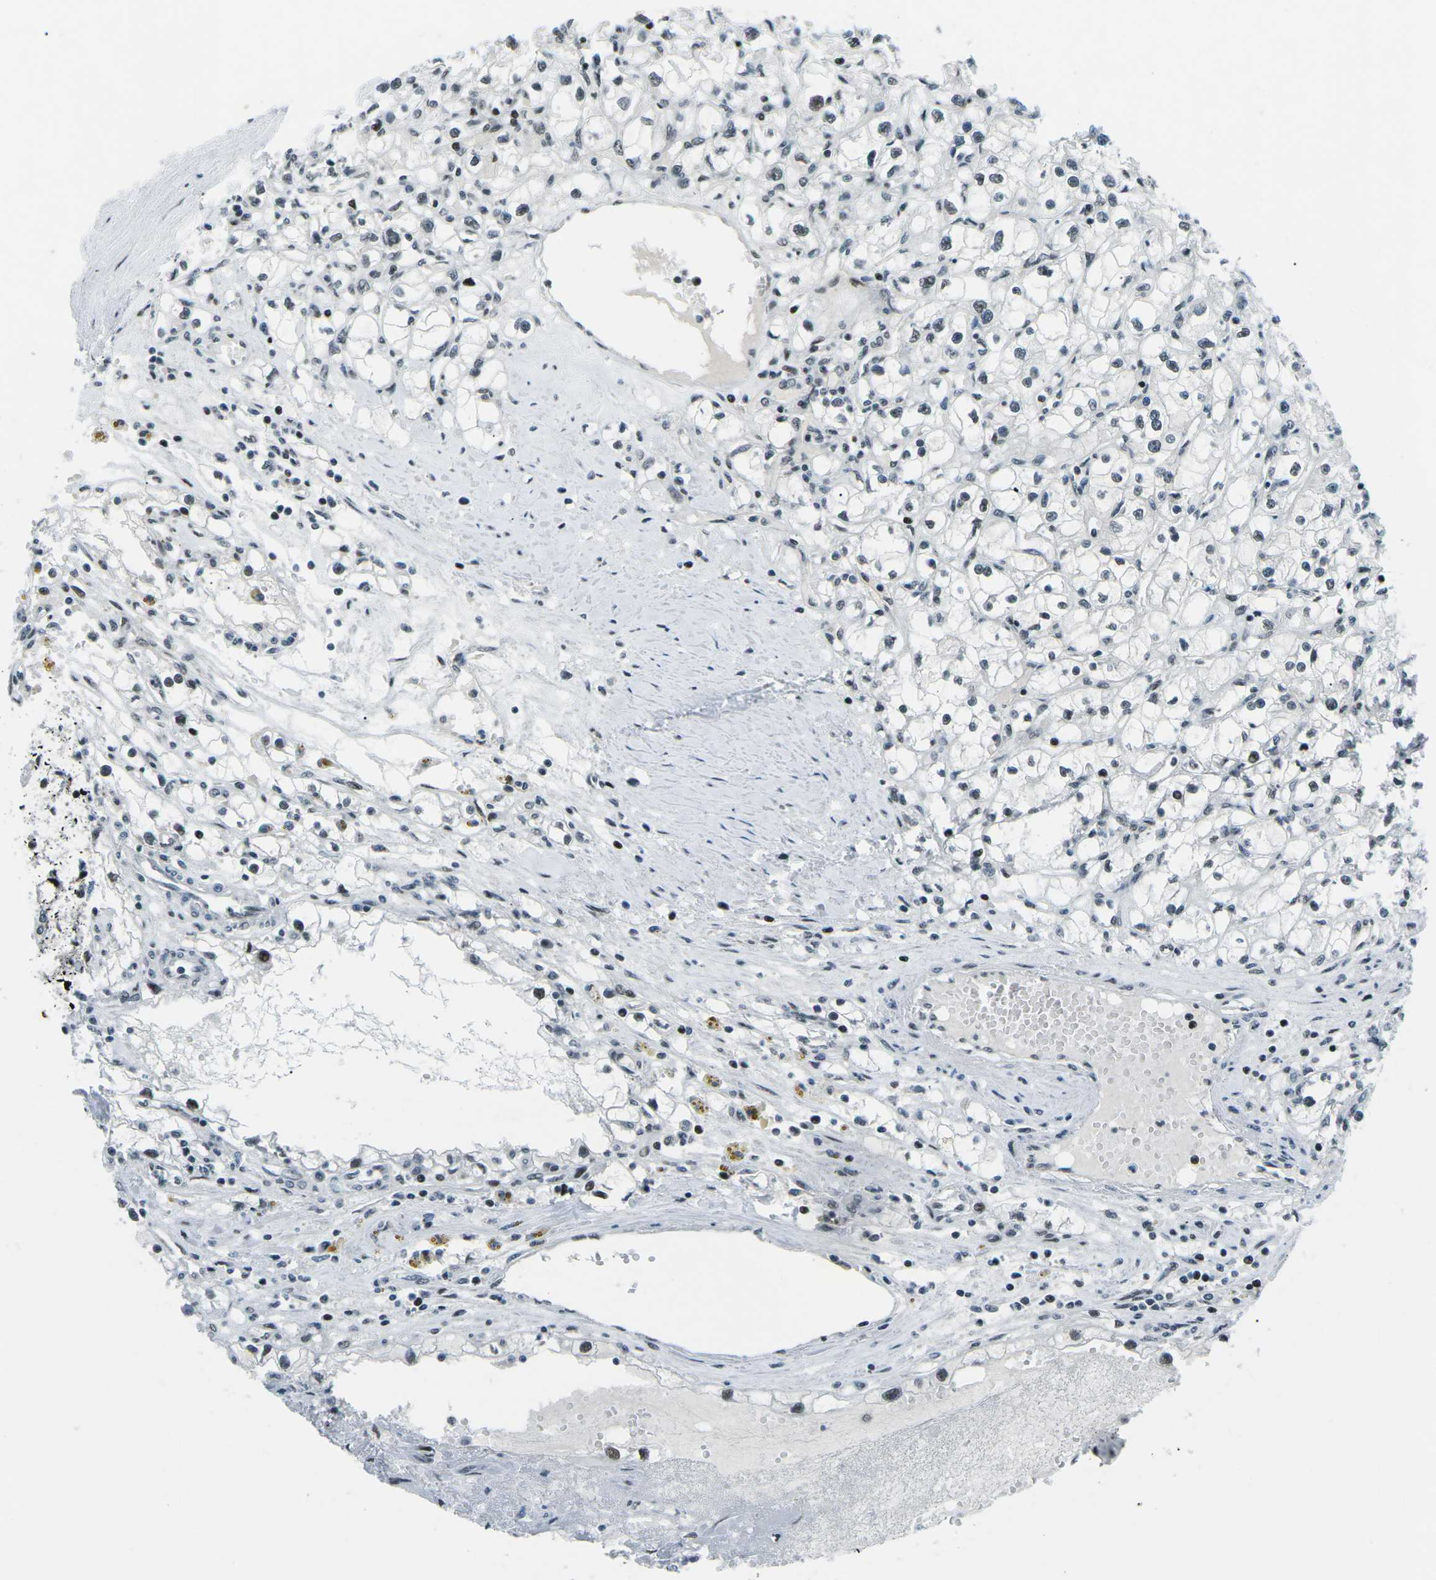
{"staining": {"intensity": "negative", "quantity": "none", "location": "none"}, "tissue": "renal cancer", "cell_type": "Tumor cells", "image_type": "cancer", "snomed": [{"axis": "morphology", "description": "Adenocarcinoma, NOS"}, {"axis": "topography", "description": "Kidney"}], "caption": "Immunohistochemistry photomicrograph of neoplastic tissue: renal cancer stained with DAB (3,3'-diaminobenzidine) shows no significant protein staining in tumor cells.", "gene": "RBL2", "patient": {"sex": "male", "age": 56}}